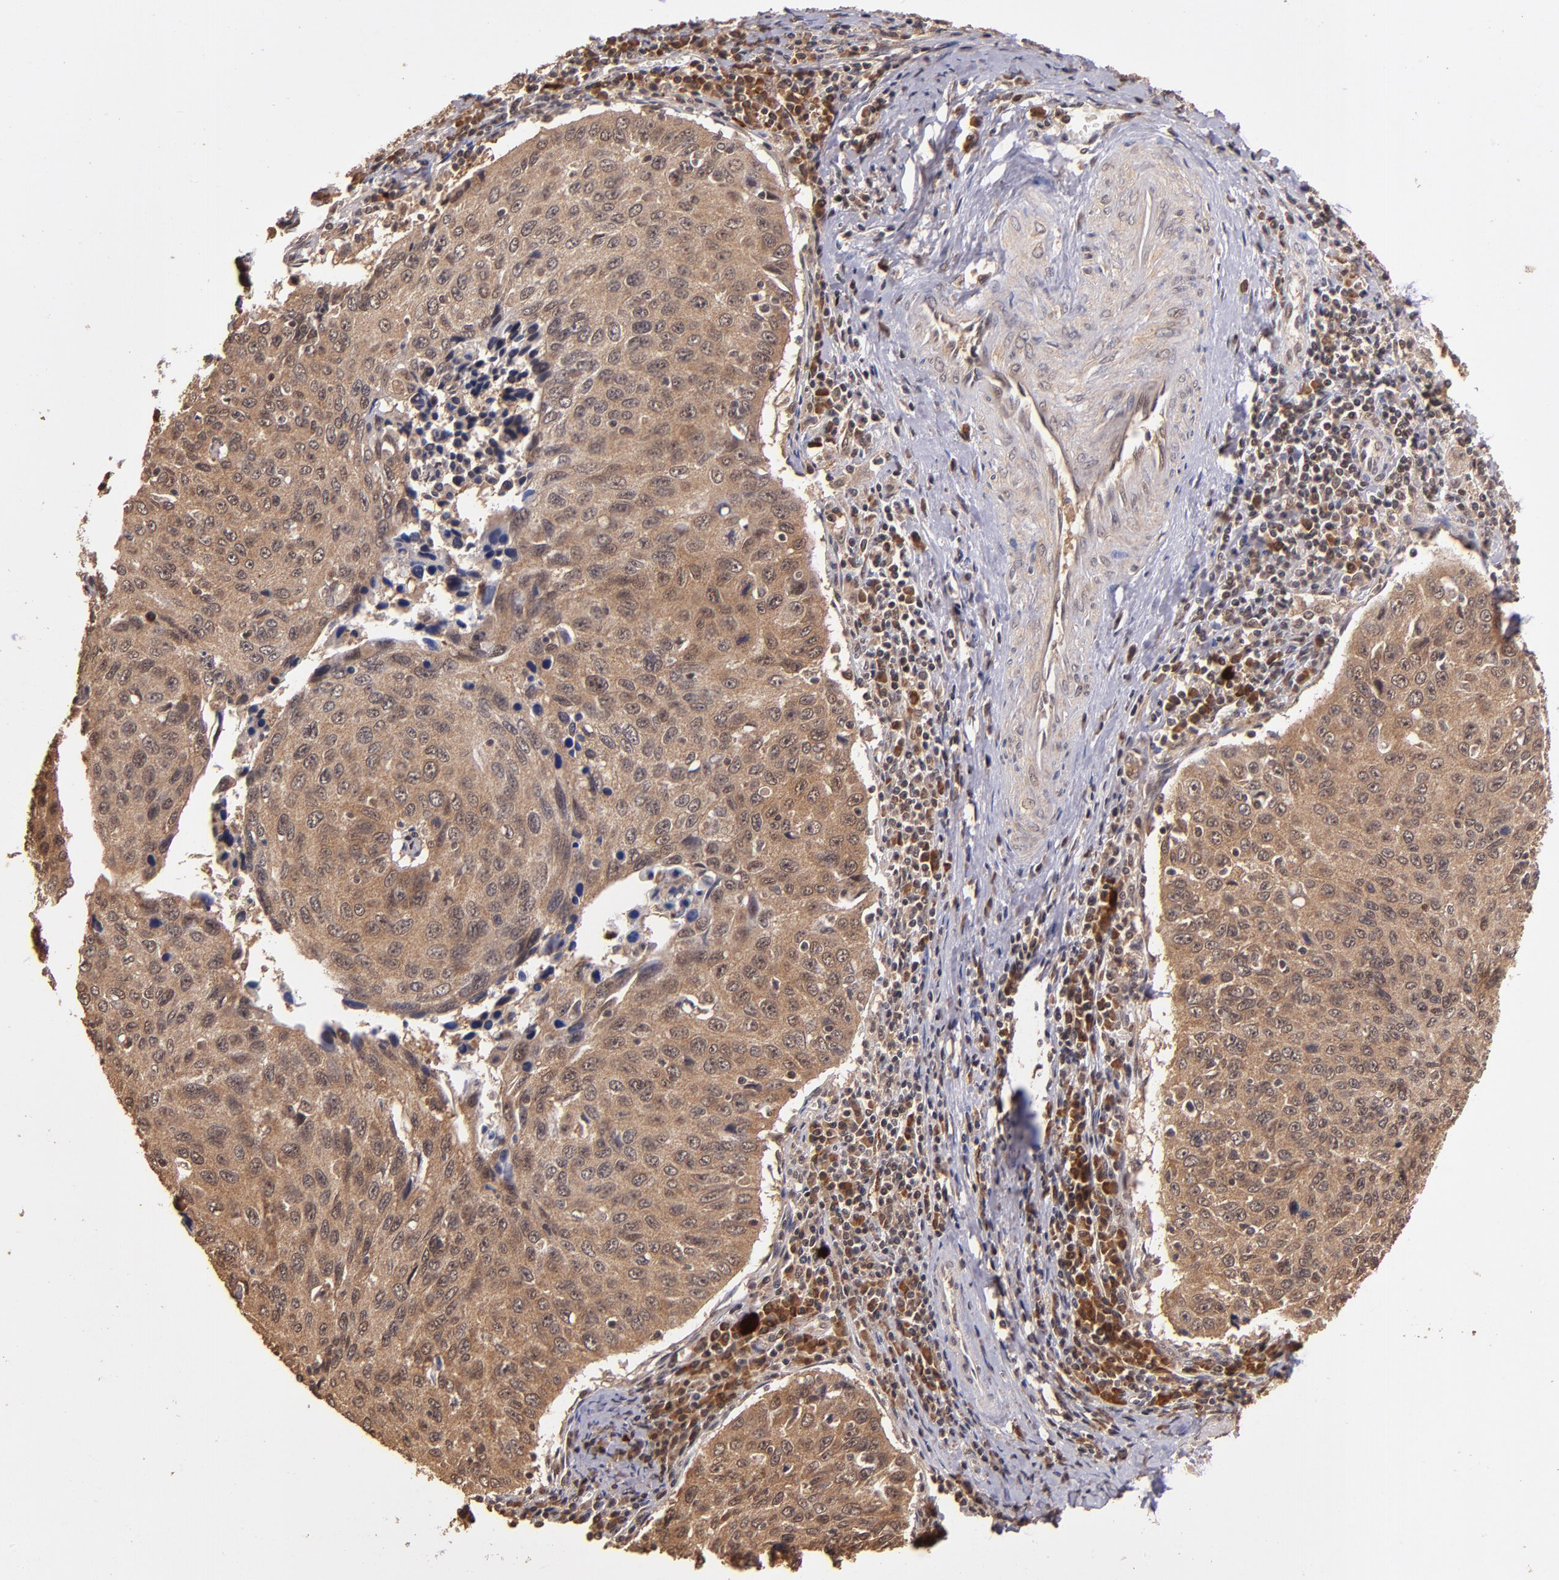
{"staining": {"intensity": "moderate", "quantity": ">75%", "location": "cytoplasmic/membranous"}, "tissue": "cervical cancer", "cell_type": "Tumor cells", "image_type": "cancer", "snomed": [{"axis": "morphology", "description": "Squamous cell carcinoma, NOS"}, {"axis": "topography", "description": "Cervix"}], "caption": "A brown stain highlights moderate cytoplasmic/membranous staining of a protein in squamous cell carcinoma (cervical) tumor cells. (DAB = brown stain, brightfield microscopy at high magnification).", "gene": "RIOK3", "patient": {"sex": "female", "age": 53}}